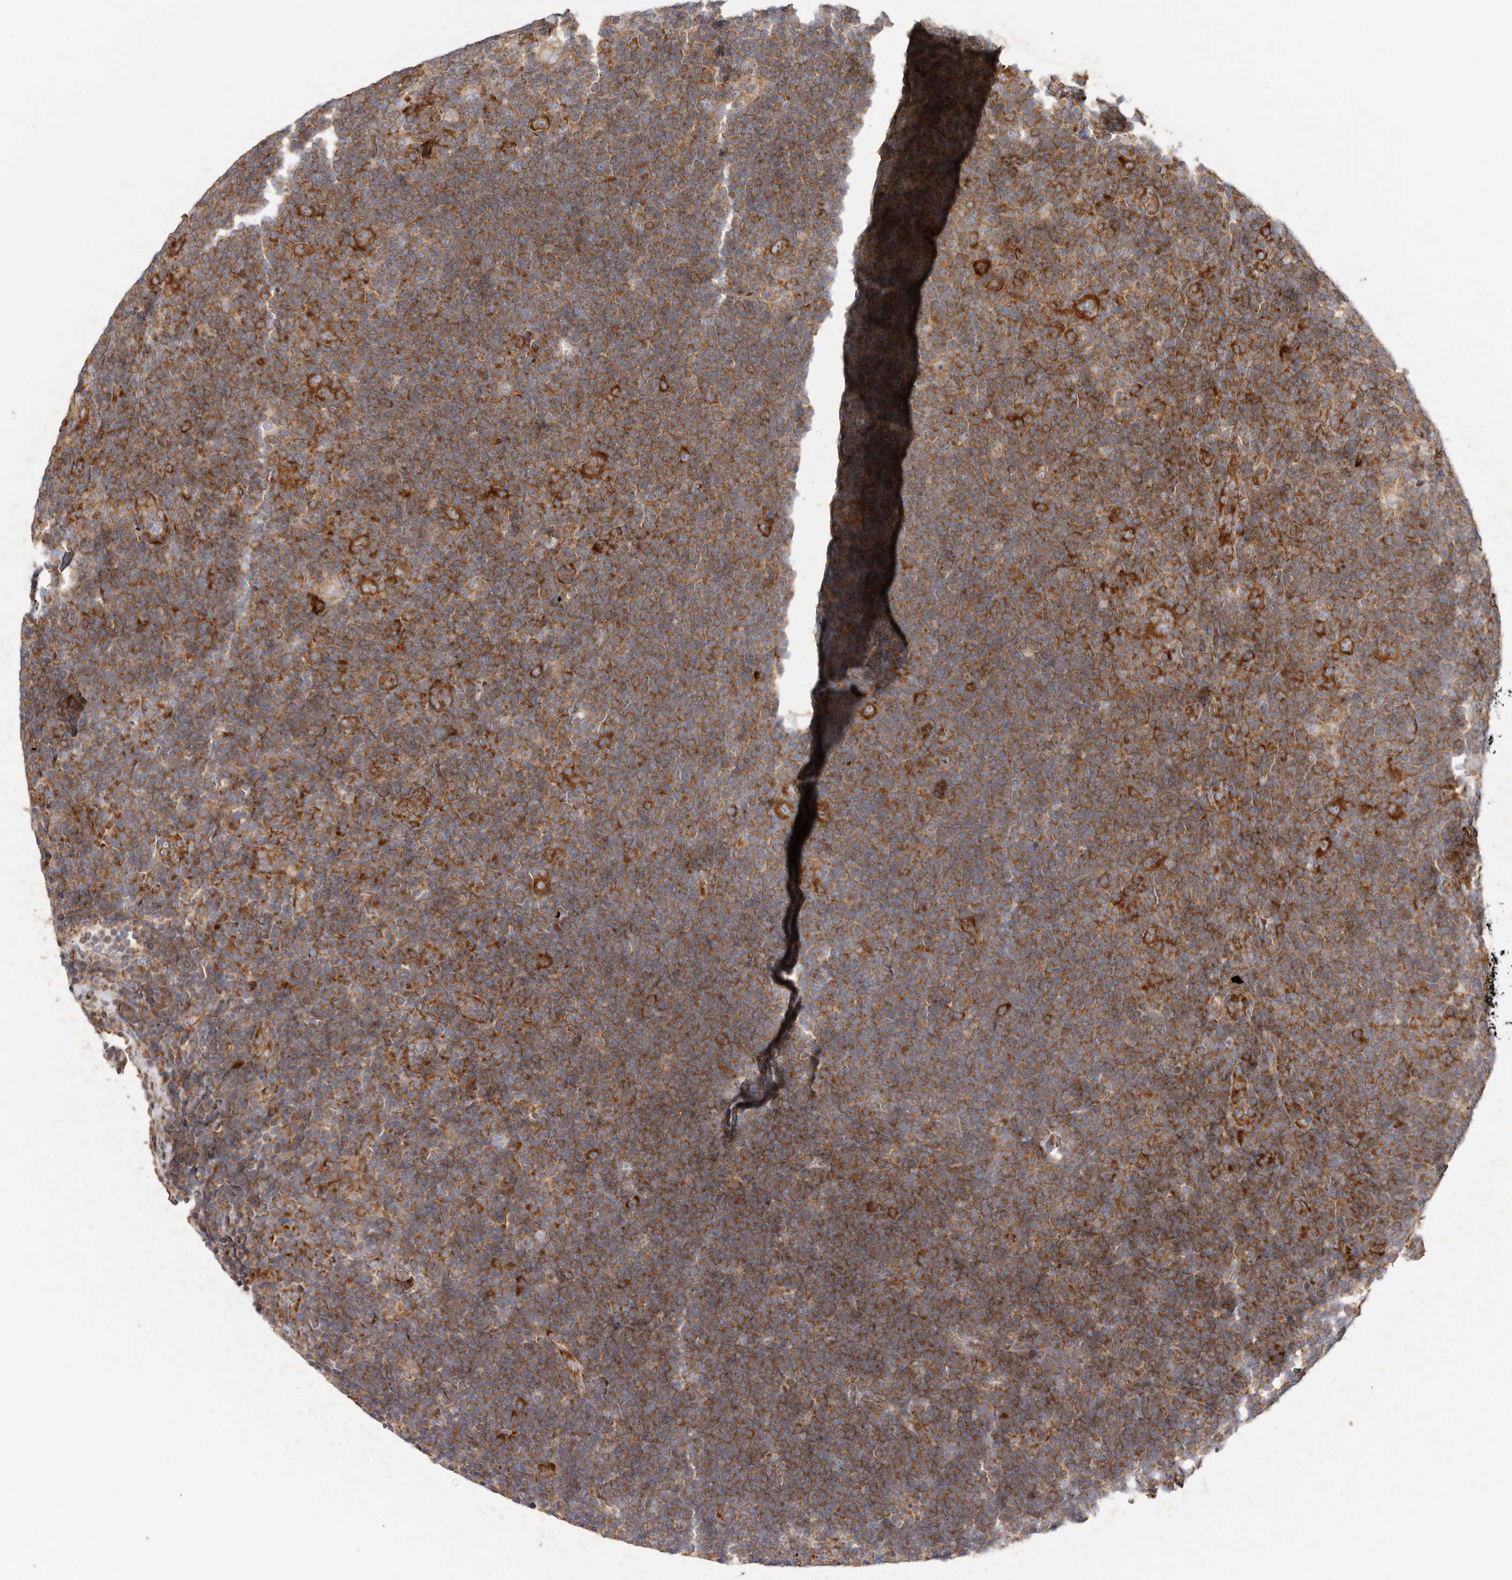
{"staining": {"intensity": "strong", "quantity": ">75%", "location": "cytoplasmic/membranous"}, "tissue": "lymphoma", "cell_type": "Tumor cells", "image_type": "cancer", "snomed": [{"axis": "morphology", "description": "Hodgkin's disease, NOS"}, {"axis": "topography", "description": "Lymph node"}], "caption": "Tumor cells demonstrate high levels of strong cytoplasmic/membranous positivity in about >75% of cells in human Hodgkin's disease.", "gene": "SERBP1", "patient": {"sex": "female", "age": 57}}